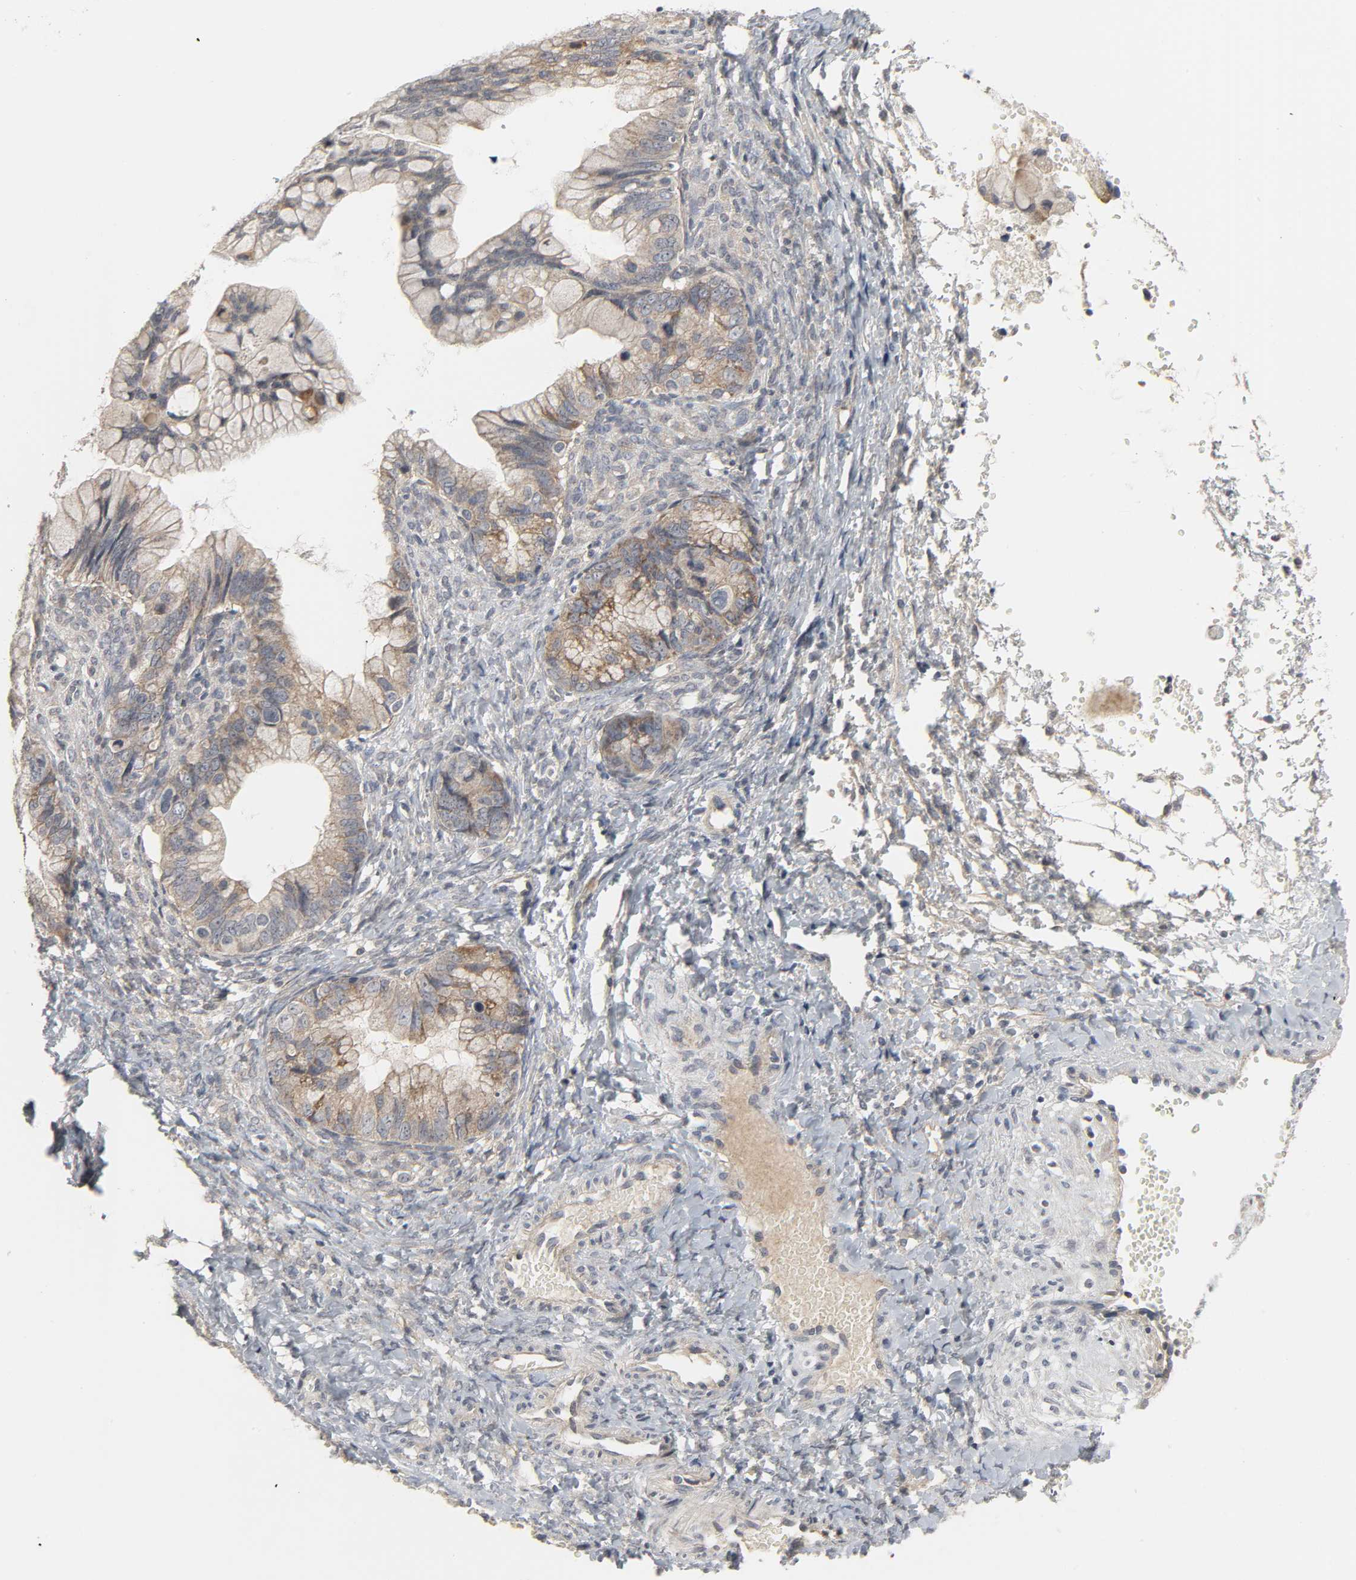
{"staining": {"intensity": "moderate", "quantity": ">75%", "location": "cytoplasmic/membranous"}, "tissue": "ovarian cancer", "cell_type": "Tumor cells", "image_type": "cancer", "snomed": [{"axis": "morphology", "description": "Cystadenocarcinoma, mucinous, NOS"}, {"axis": "topography", "description": "Ovary"}], "caption": "The image shows immunohistochemical staining of mucinous cystadenocarcinoma (ovarian). There is moderate cytoplasmic/membranous expression is seen in approximately >75% of tumor cells.", "gene": "CLIP1", "patient": {"sex": "female", "age": 36}}